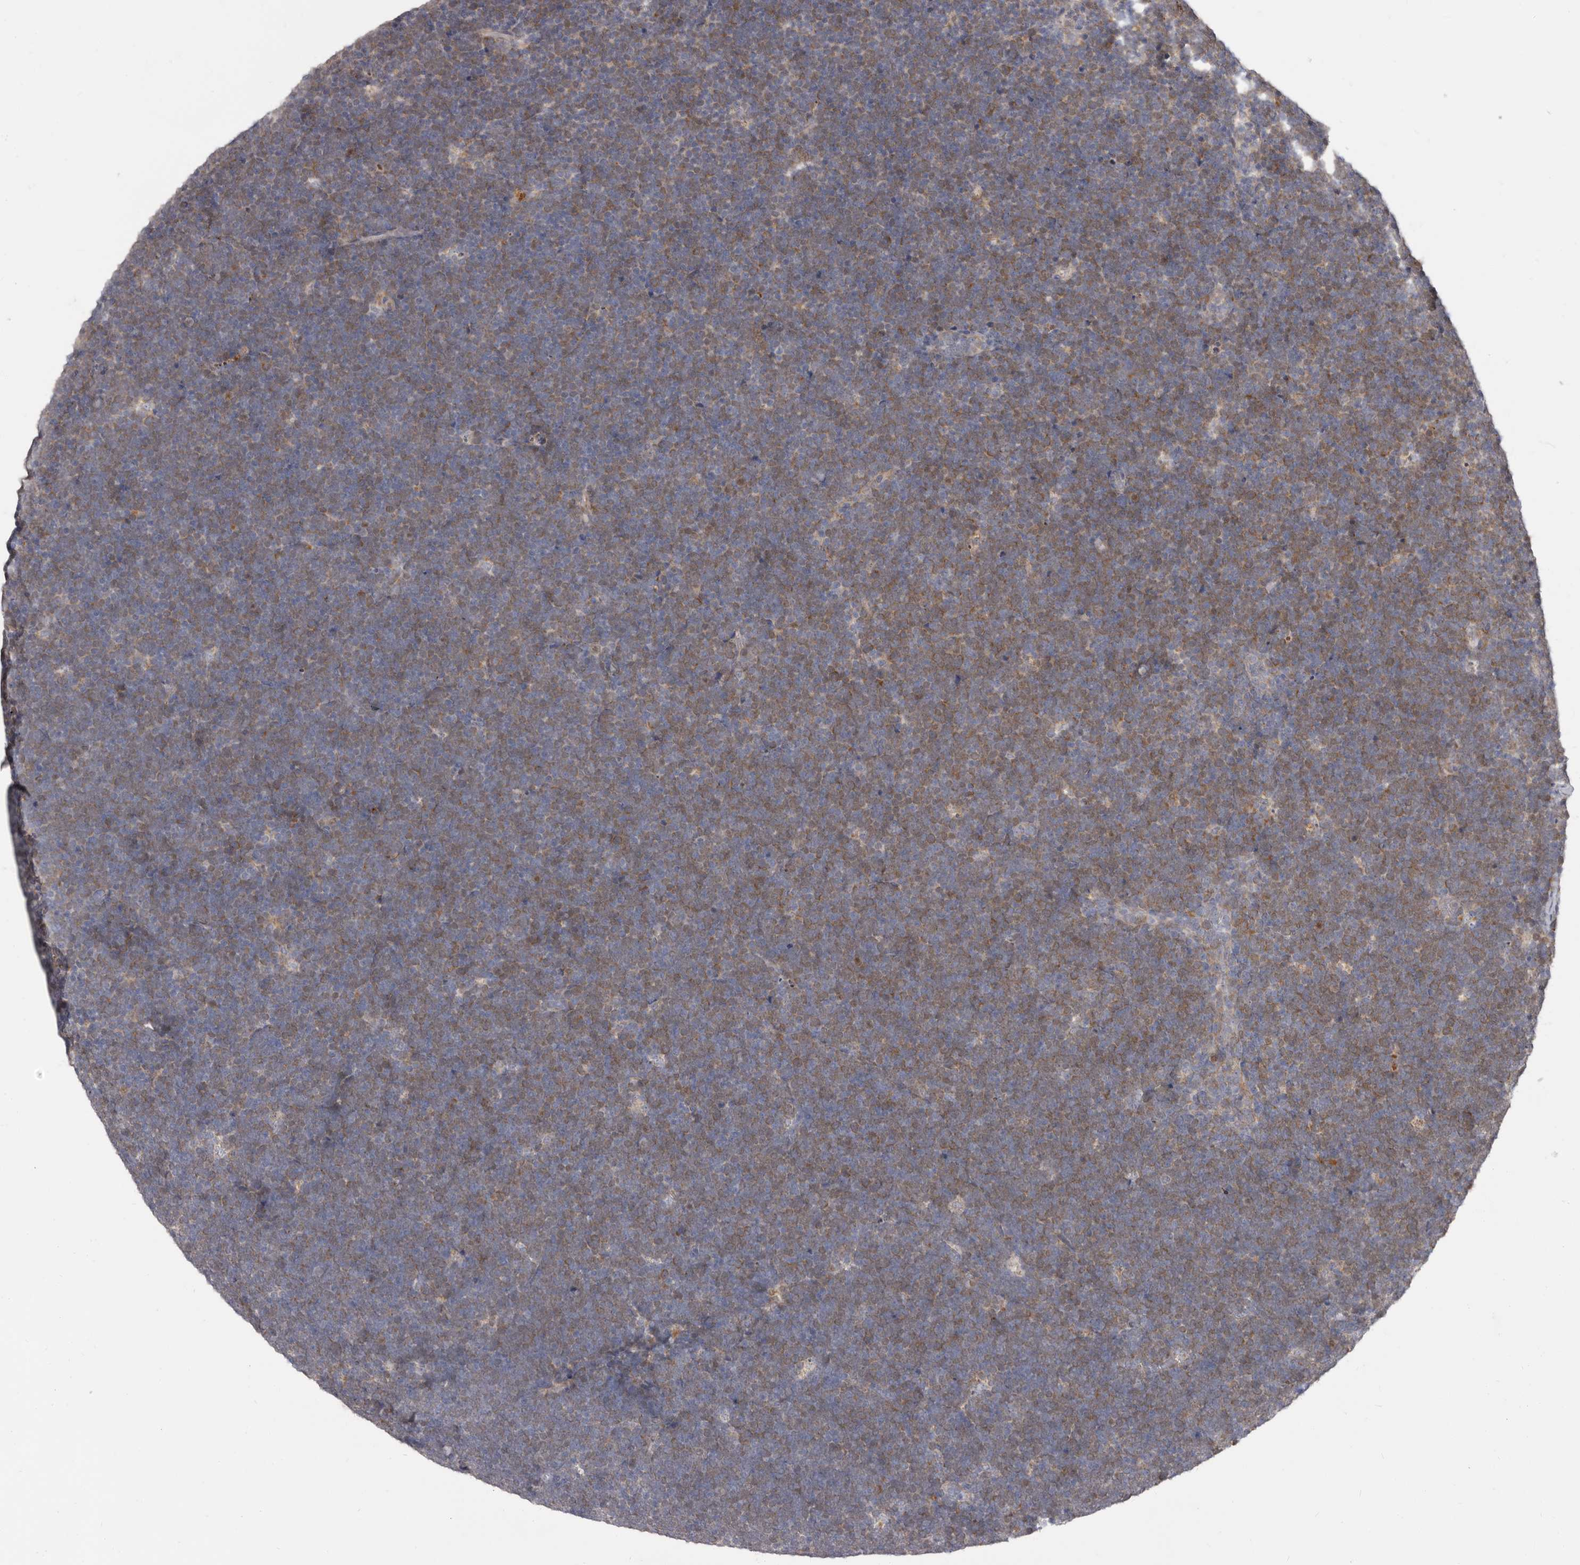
{"staining": {"intensity": "weak", "quantity": "25%-75%", "location": "cytoplasmic/membranous"}, "tissue": "lymphoma", "cell_type": "Tumor cells", "image_type": "cancer", "snomed": [{"axis": "morphology", "description": "Malignant lymphoma, non-Hodgkin's type, High grade"}, {"axis": "topography", "description": "Lymph node"}], "caption": "IHC of human malignant lymphoma, non-Hodgkin's type (high-grade) demonstrates low levels of weak cytoplasmic/membranous expression in about 25%-75% of tumor cells. The staining was performed using DAB, with brown indicating positive protein expression. Nuclei are stained blue with hematoxylin.", "gene": "SMC4", "patient": {"sex": "male", "age": 13}}